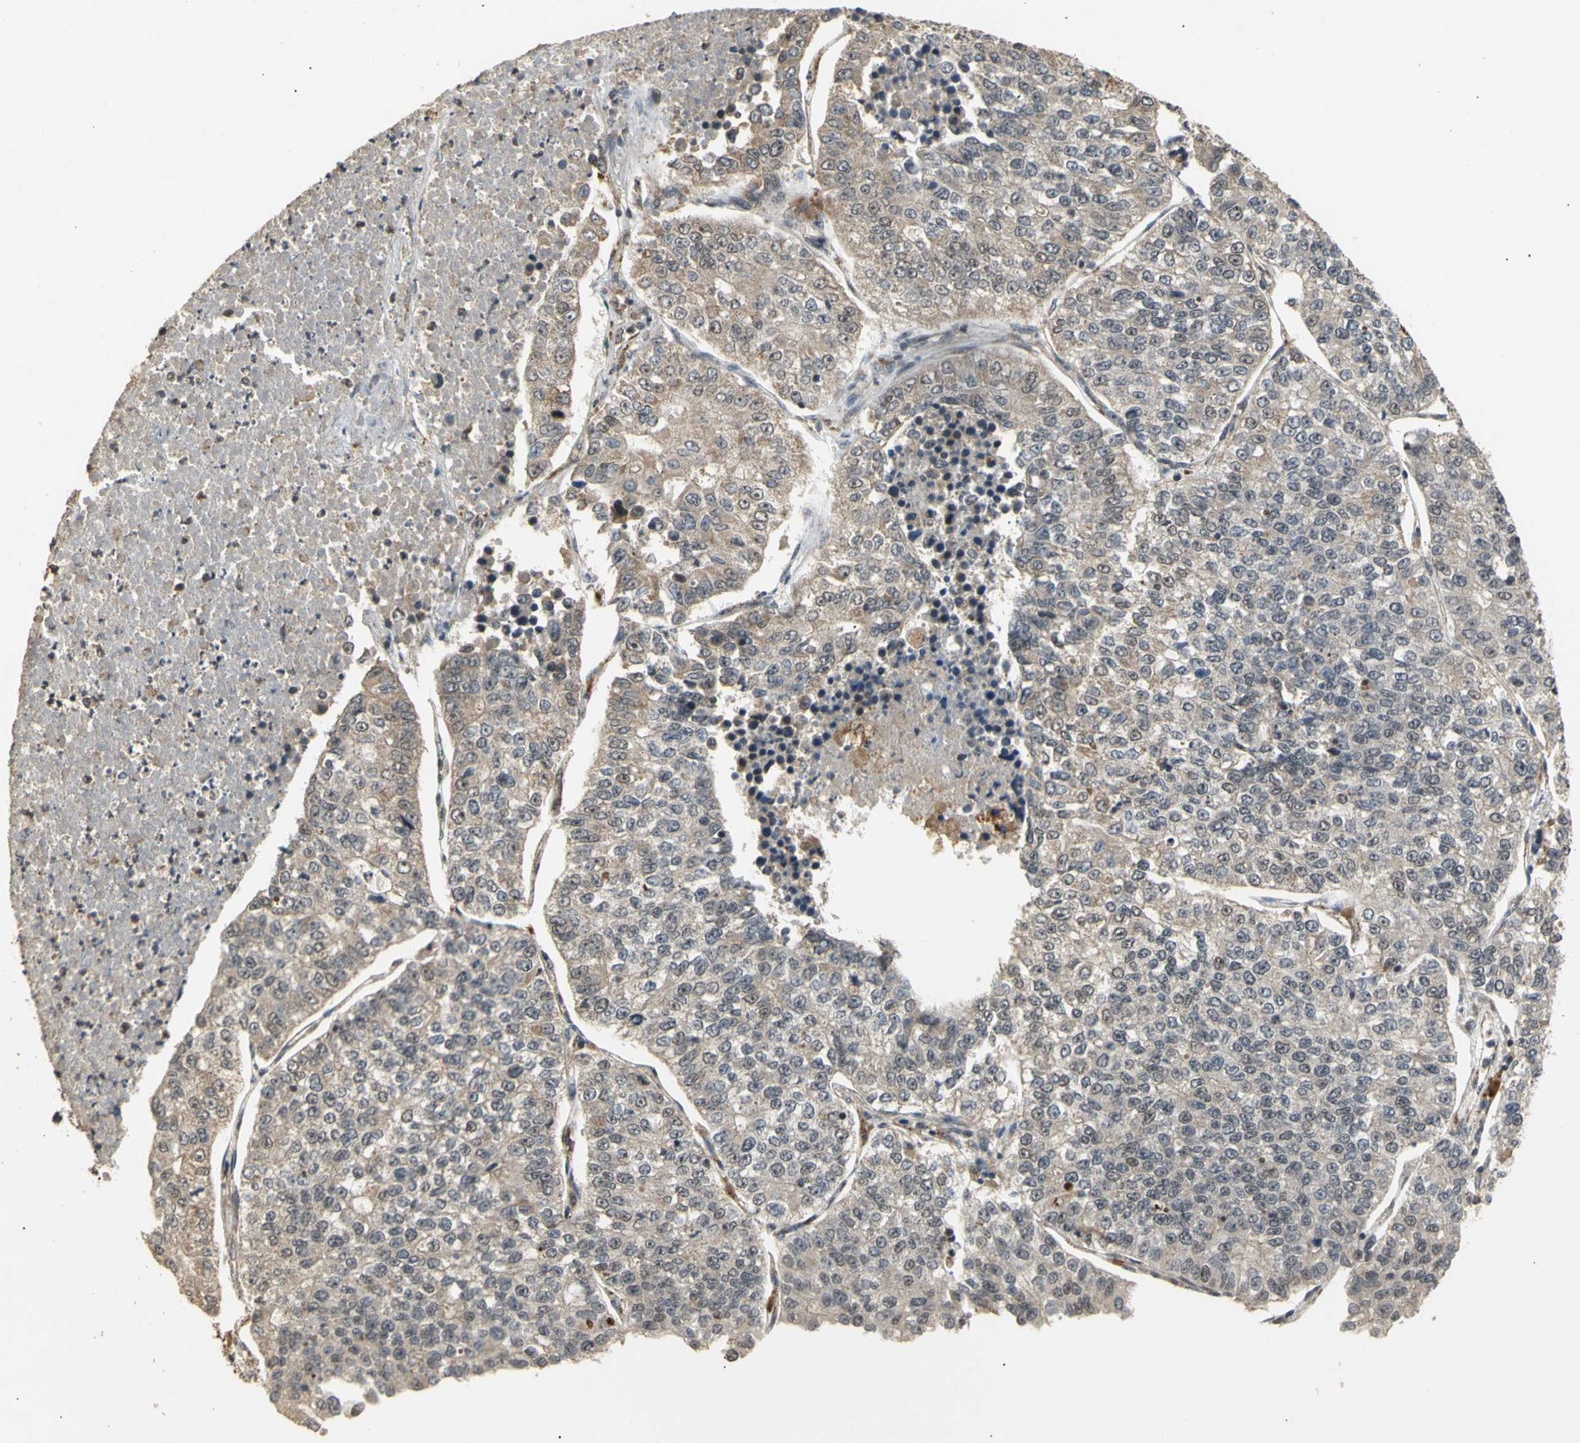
{"staining": {"intensity": "weak", "quantity": ">75%", "location": "cytoplasmic/membranous"}, "tissue": "lung cancer", "cell_type": "Tumor cells", "image_type": "cancer", "snomed": [{"axis": "morphology", "description": "Adenocarcinoma, NOS"}, {"axis": "topography", "description": "Lung"}], "caption": "Lung cancer tissue reveals weak cytoplasmic/membranous staining in about >75% of tumor cells, visualized by immunohistochemistry. (DAB IHC, brown staining for protein, blue staining for nuclei).", "gene": "GTF2E2", "patient": {"sex": "male", "age": 49}}